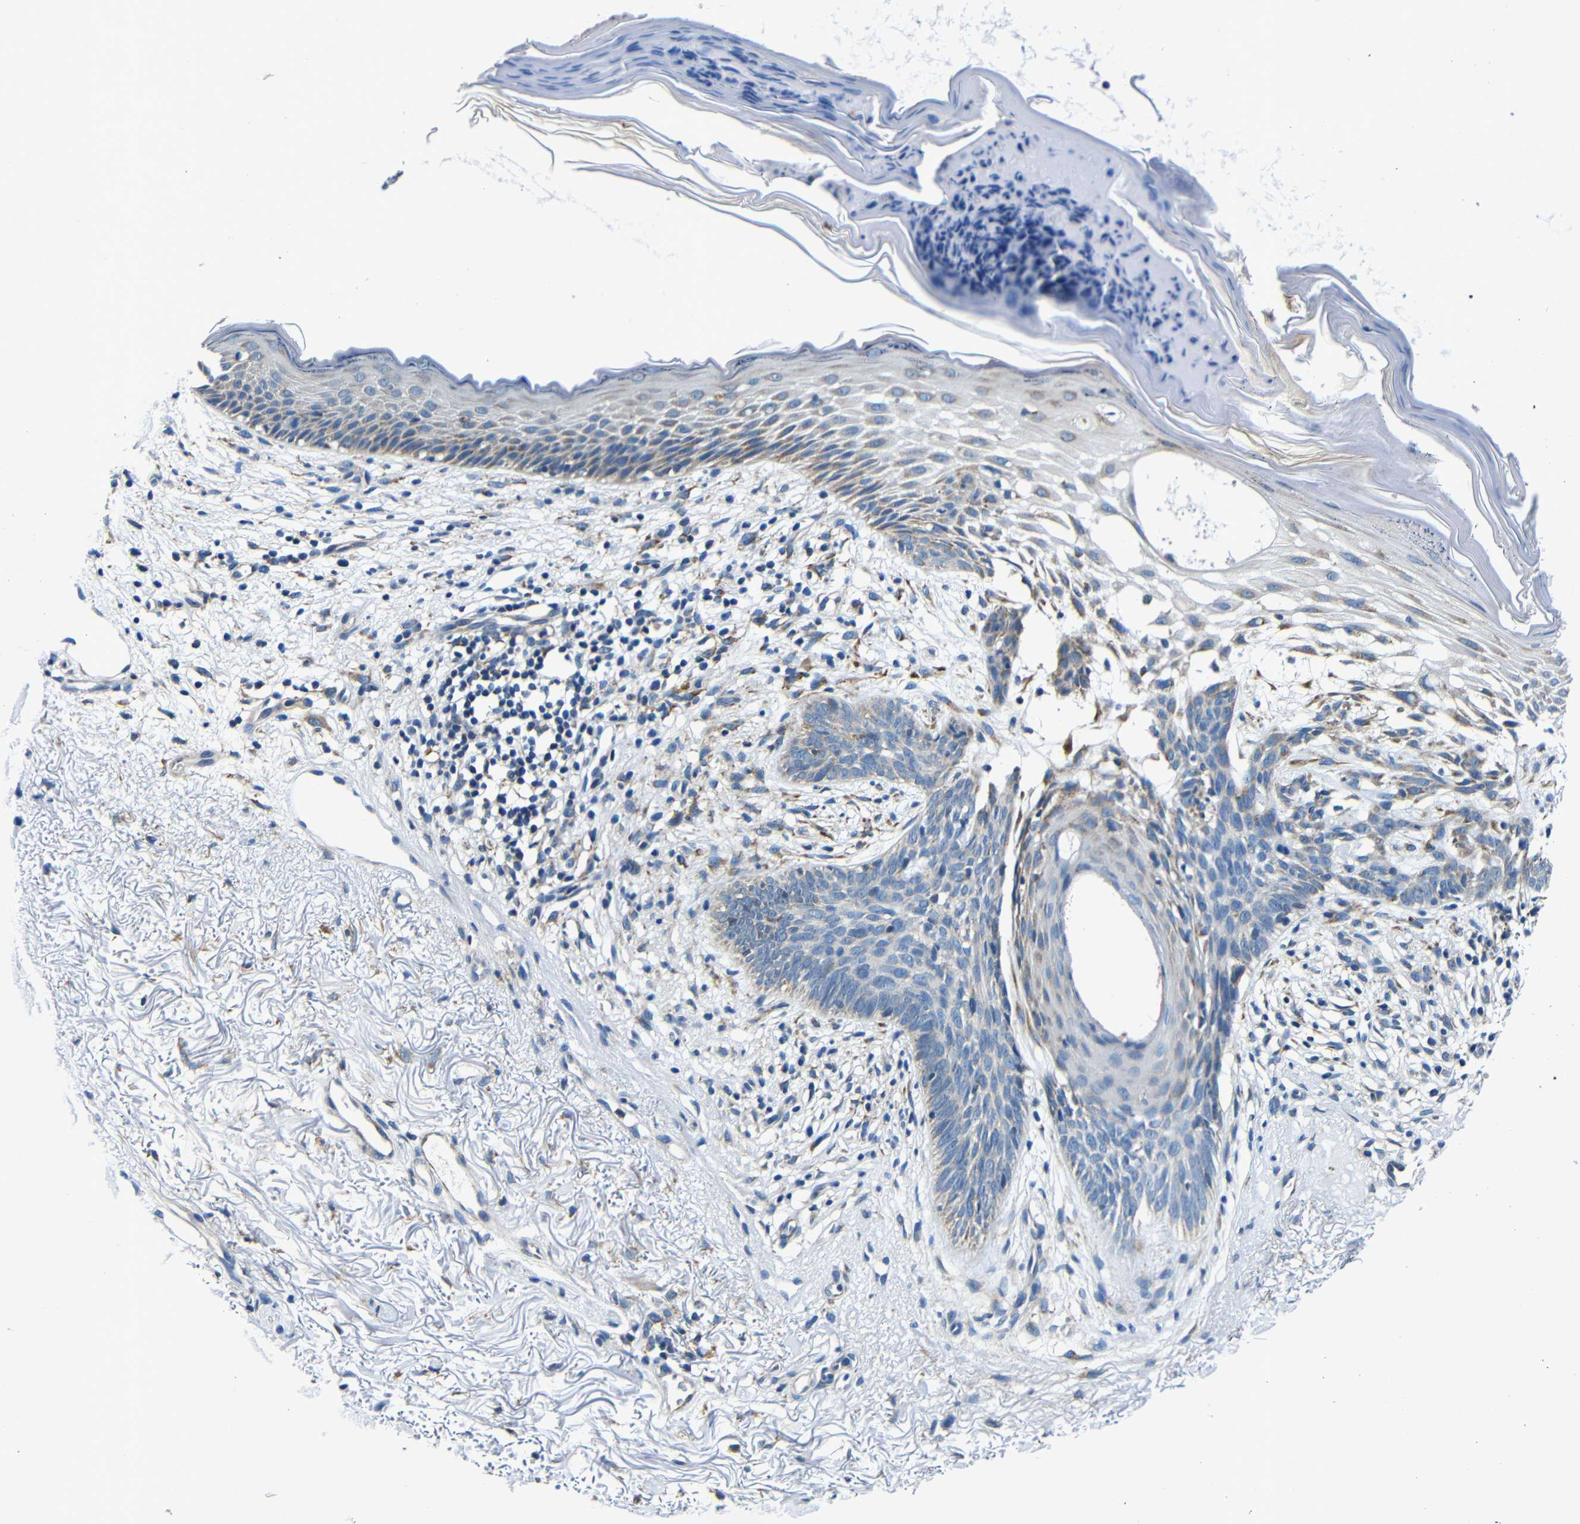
{"staining": {"intensity": "weak", "quantity": "<25%", "location": "cytoplasmic/membranous"}, "tissue": "skin cancer", "cell_type": "Tumor cells", "image_type": "cancer", "snomed": [{"axis": "morphology", "description": "Basal cell carcinoma"}, {"axis": "topography", "description": "Skin"}], "caption": "High power microscopy histopathology image of an immunohistochemistry (IHC) image of basal cell carcinoma (skin), revealing no significant staining in tumor cells.", "gene": "FKBP14", "patient": {"sex": "female", "age": 70}}